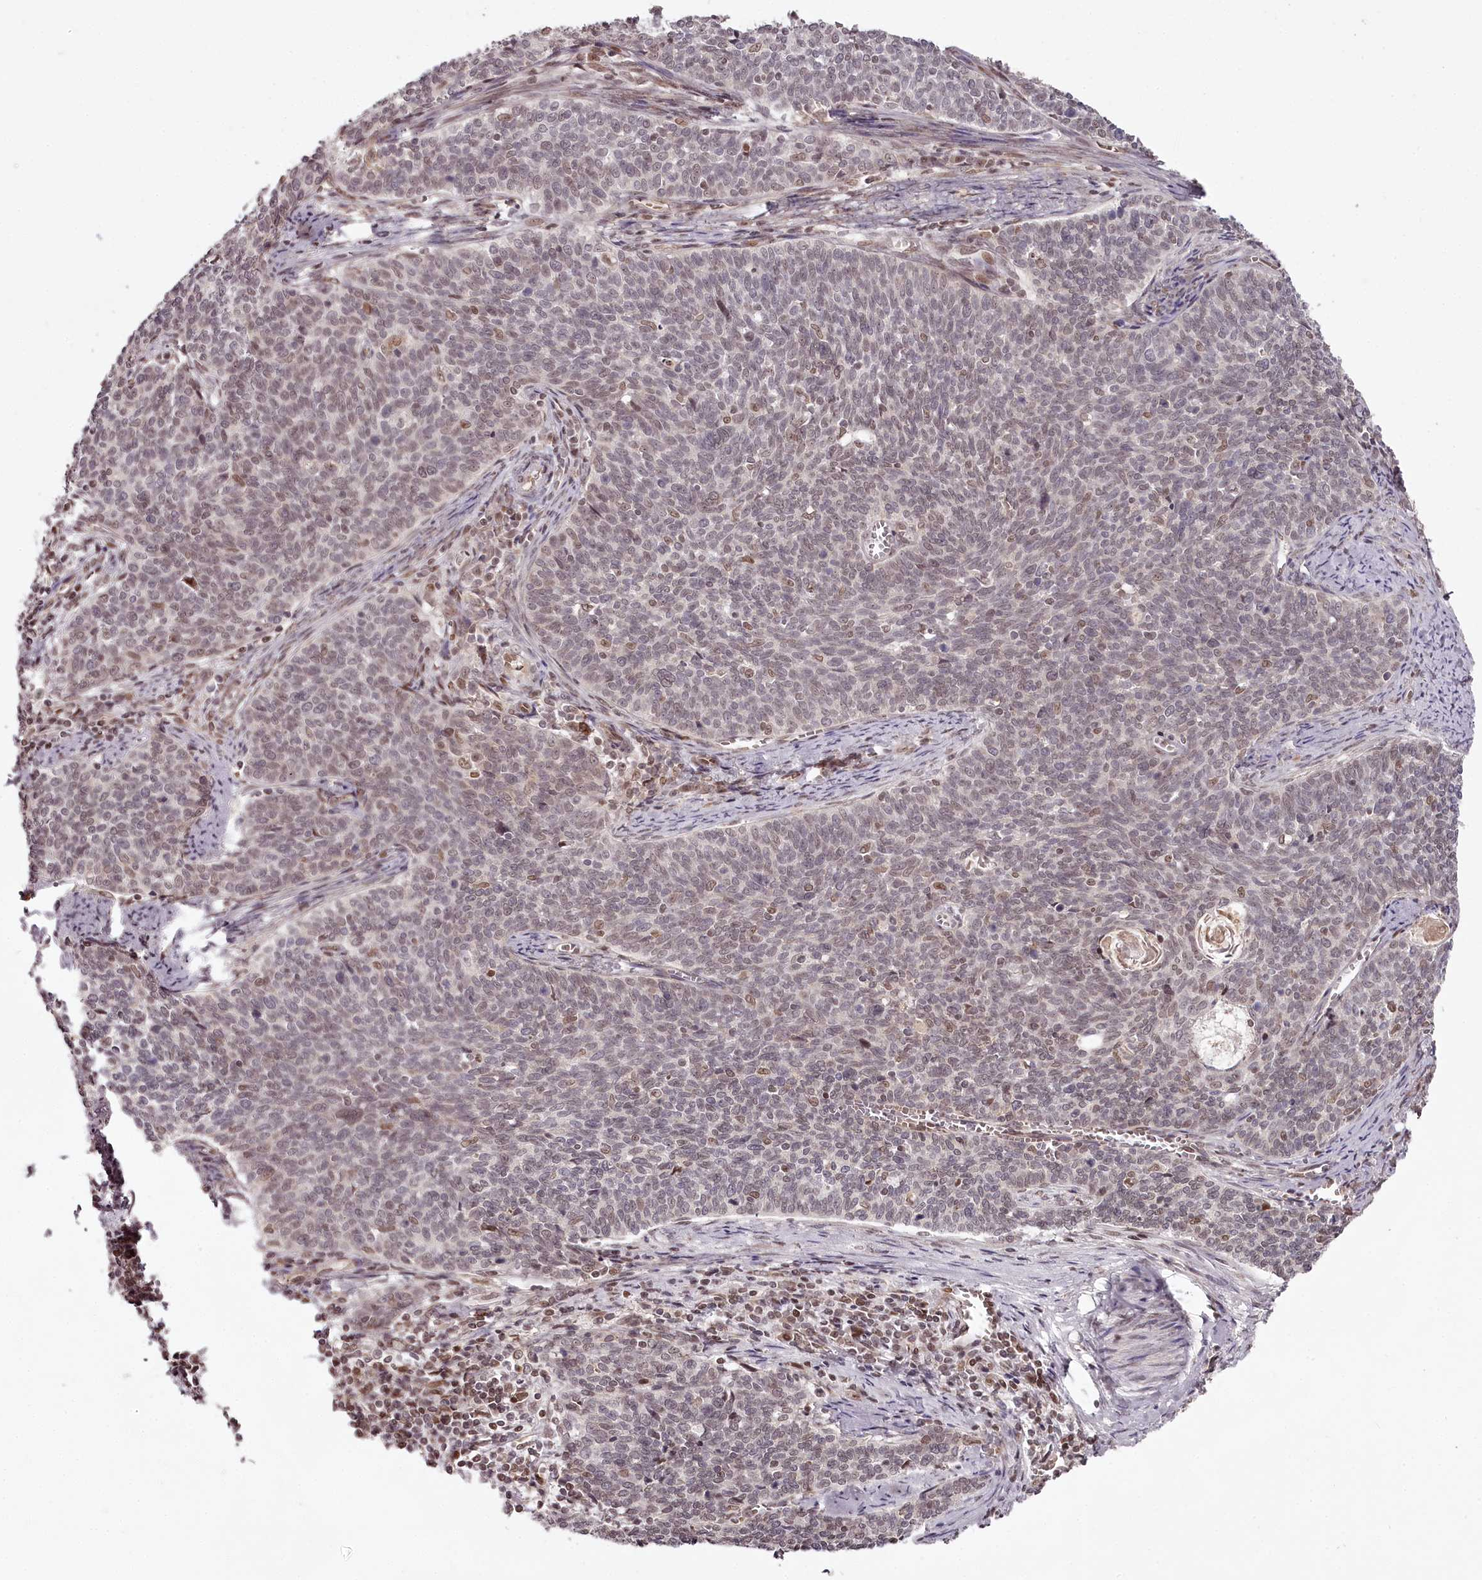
{"staining": {"intensity": "weak", "quantity": "25%-75%", "location": "nuclear"}, "tissue": "cervical cancer", "cell_type": "Tumor cells", "image_type": "cancer", "snomed": [{"axis": "morphology", "description": "Squamous cell carcinoma, NOS"}, {"axis": "topography", "description": "Cervix"}], "caption": "Human cervical squamous cell carcinoma stained with a brown dye displays weak nuclear positive positivity in about 25%-75% of tumor cells.", "gene": "THYN1", "patient": {"sex": "female", "age": 39}}